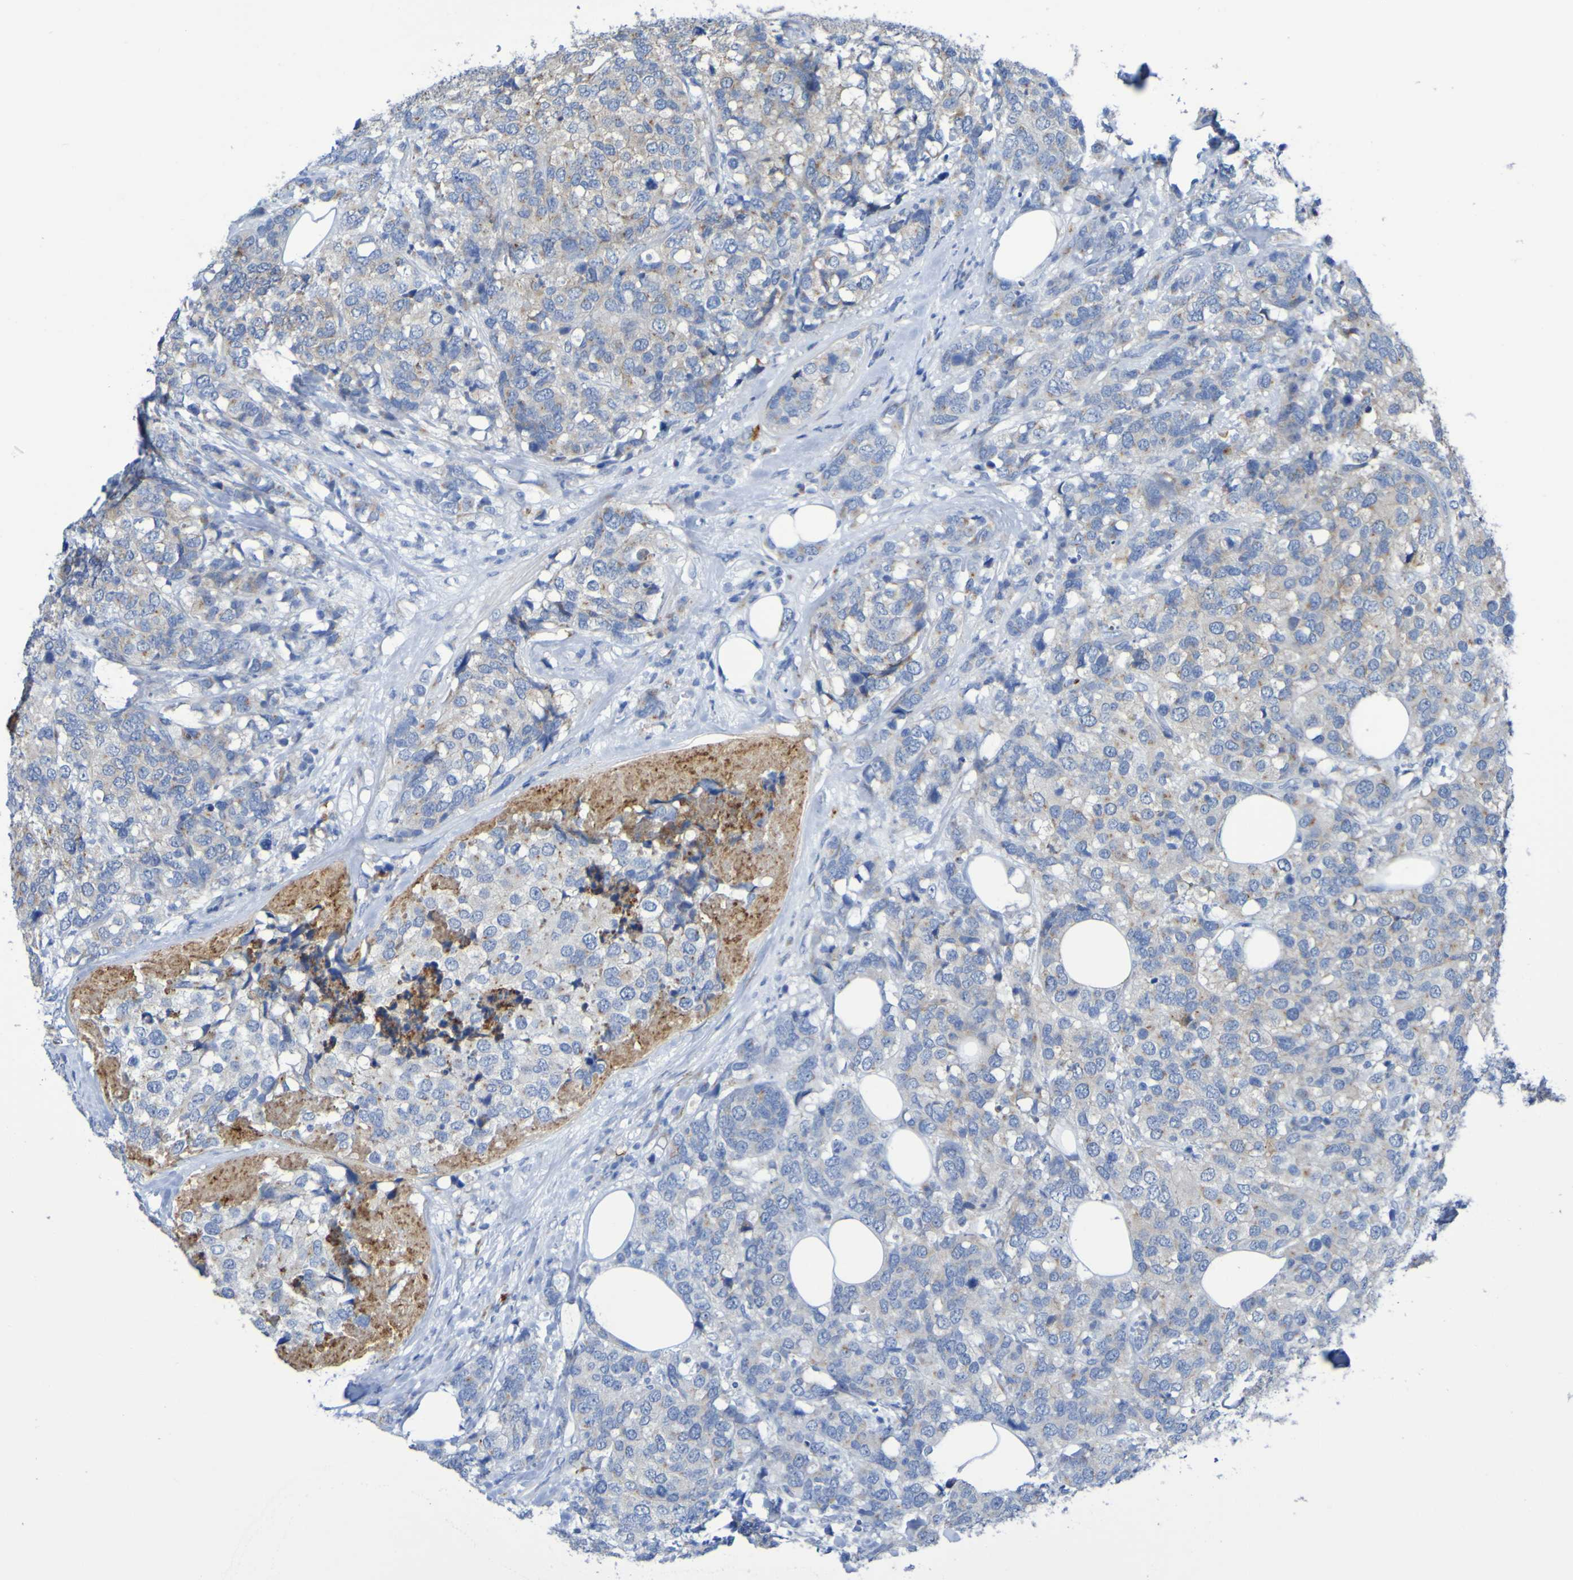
{"staining": {"intensity": "weak", "quantity": "25%-75%", "location": "cytoplasmic/membranous"}, "tissue": "breast cancer", "cell_type": "Tumor cells", "image_type": "cancer", "snomed": [{"axis": "morphology", "description": "Lobular carcinoma"}, {"axis": "topography", "description": "Breast"}], "caption": "Approximately 25%-75% of tumor cells in breast cancer reveal weak cytoplasmic/membranous protein positivity as visualized by brown immunohistochemical staining.", "gene": "C11orf24", "patient": {"sex": "female", "age": 59}}